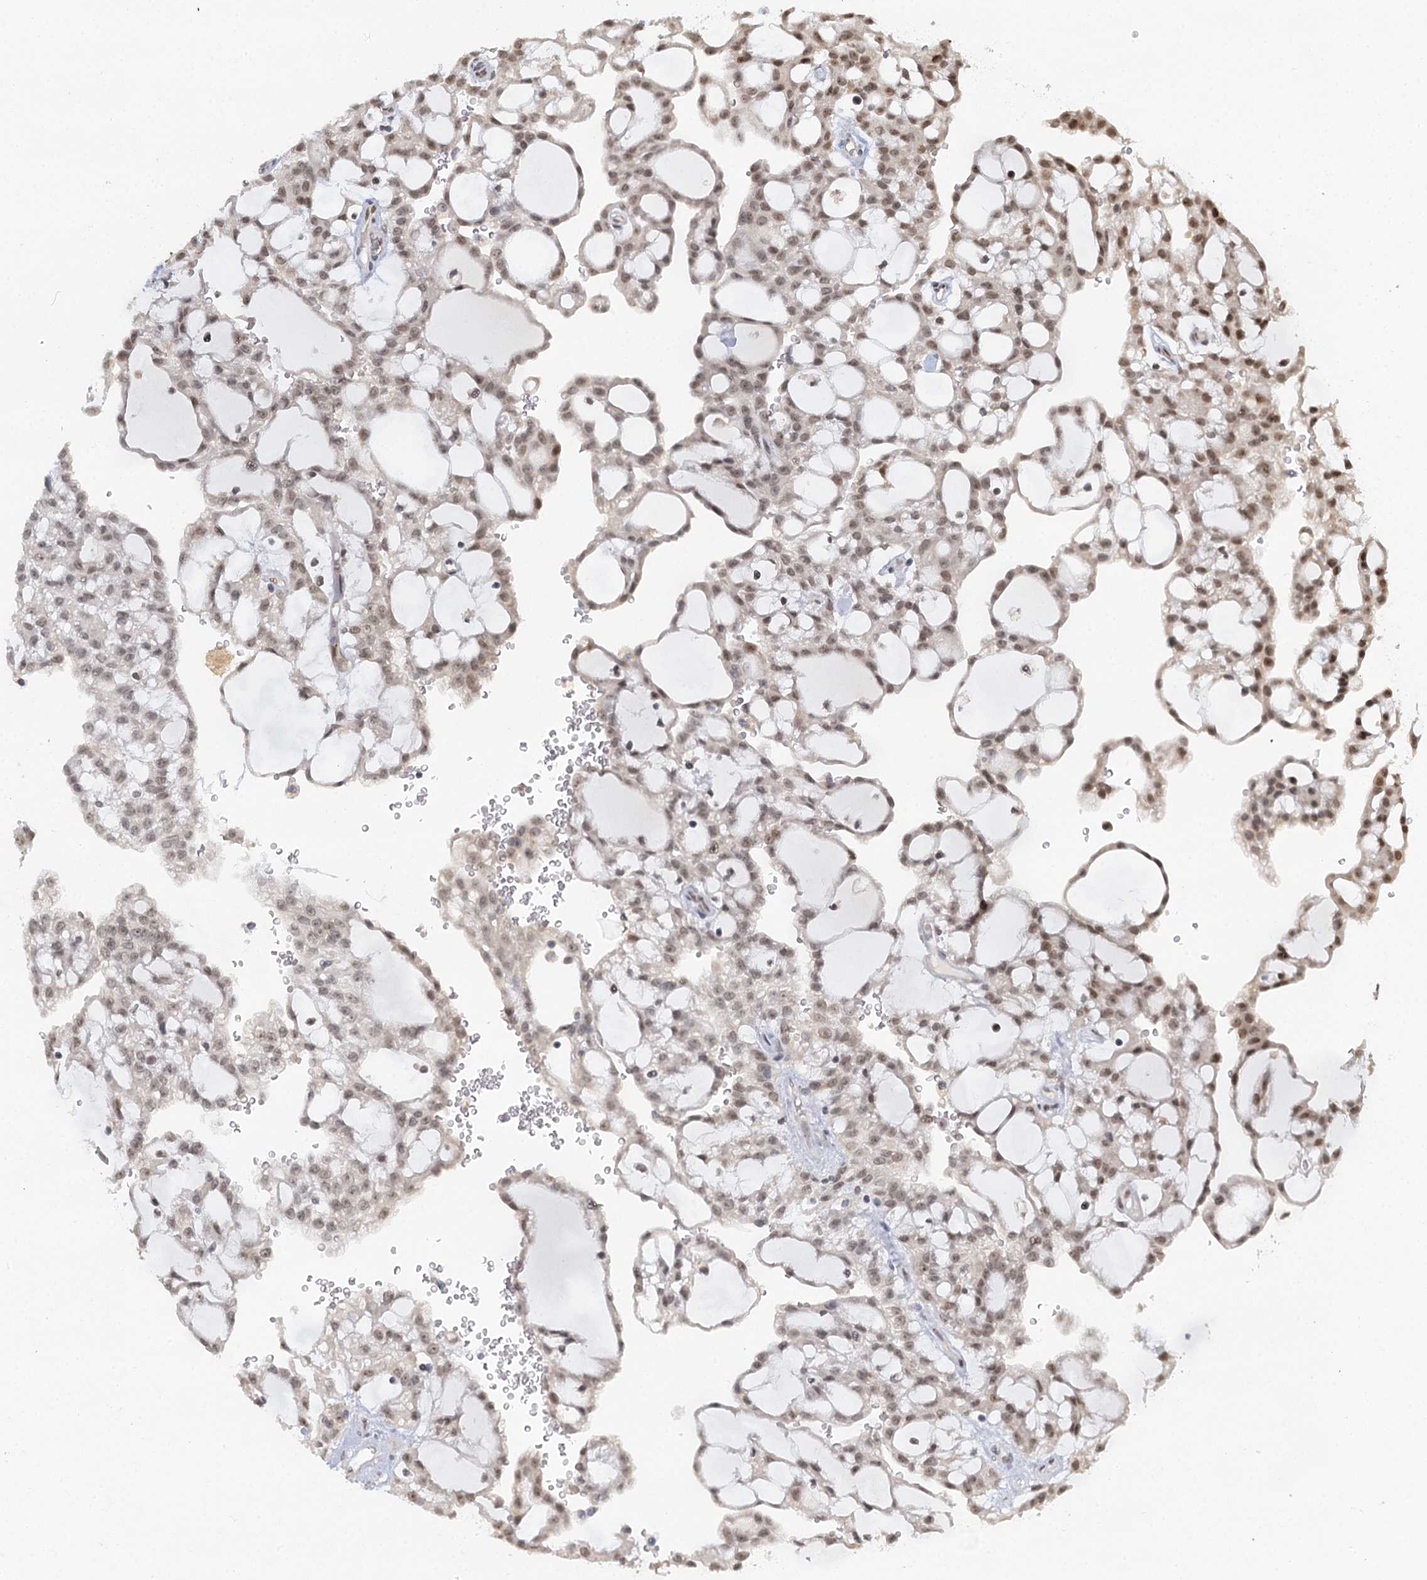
{"staining": {"intensity": "moderate", "quantity": "25%-75%", "location": "nuclear"}, "tissue": "renal cancer", "cell_type": "Tumor cells", "image_type": "cancer", "snomed": [{"axis": "morphology", "description": "Adenocarcinoma, NOS"}, {"axis": "topography", "description": "Kidney"}], "caption": "Renal cancer tissue reveals moderate nuclear positivity in about 25%-75% of tumor cells Using DAB (3,3'-diaminobenzidine) (brown) and hematoxylin (blue) stains, captured at high magnification using brightfield microscopy.", "gene": "TREX1", "patient": {"sex": "male", "age": 63}}